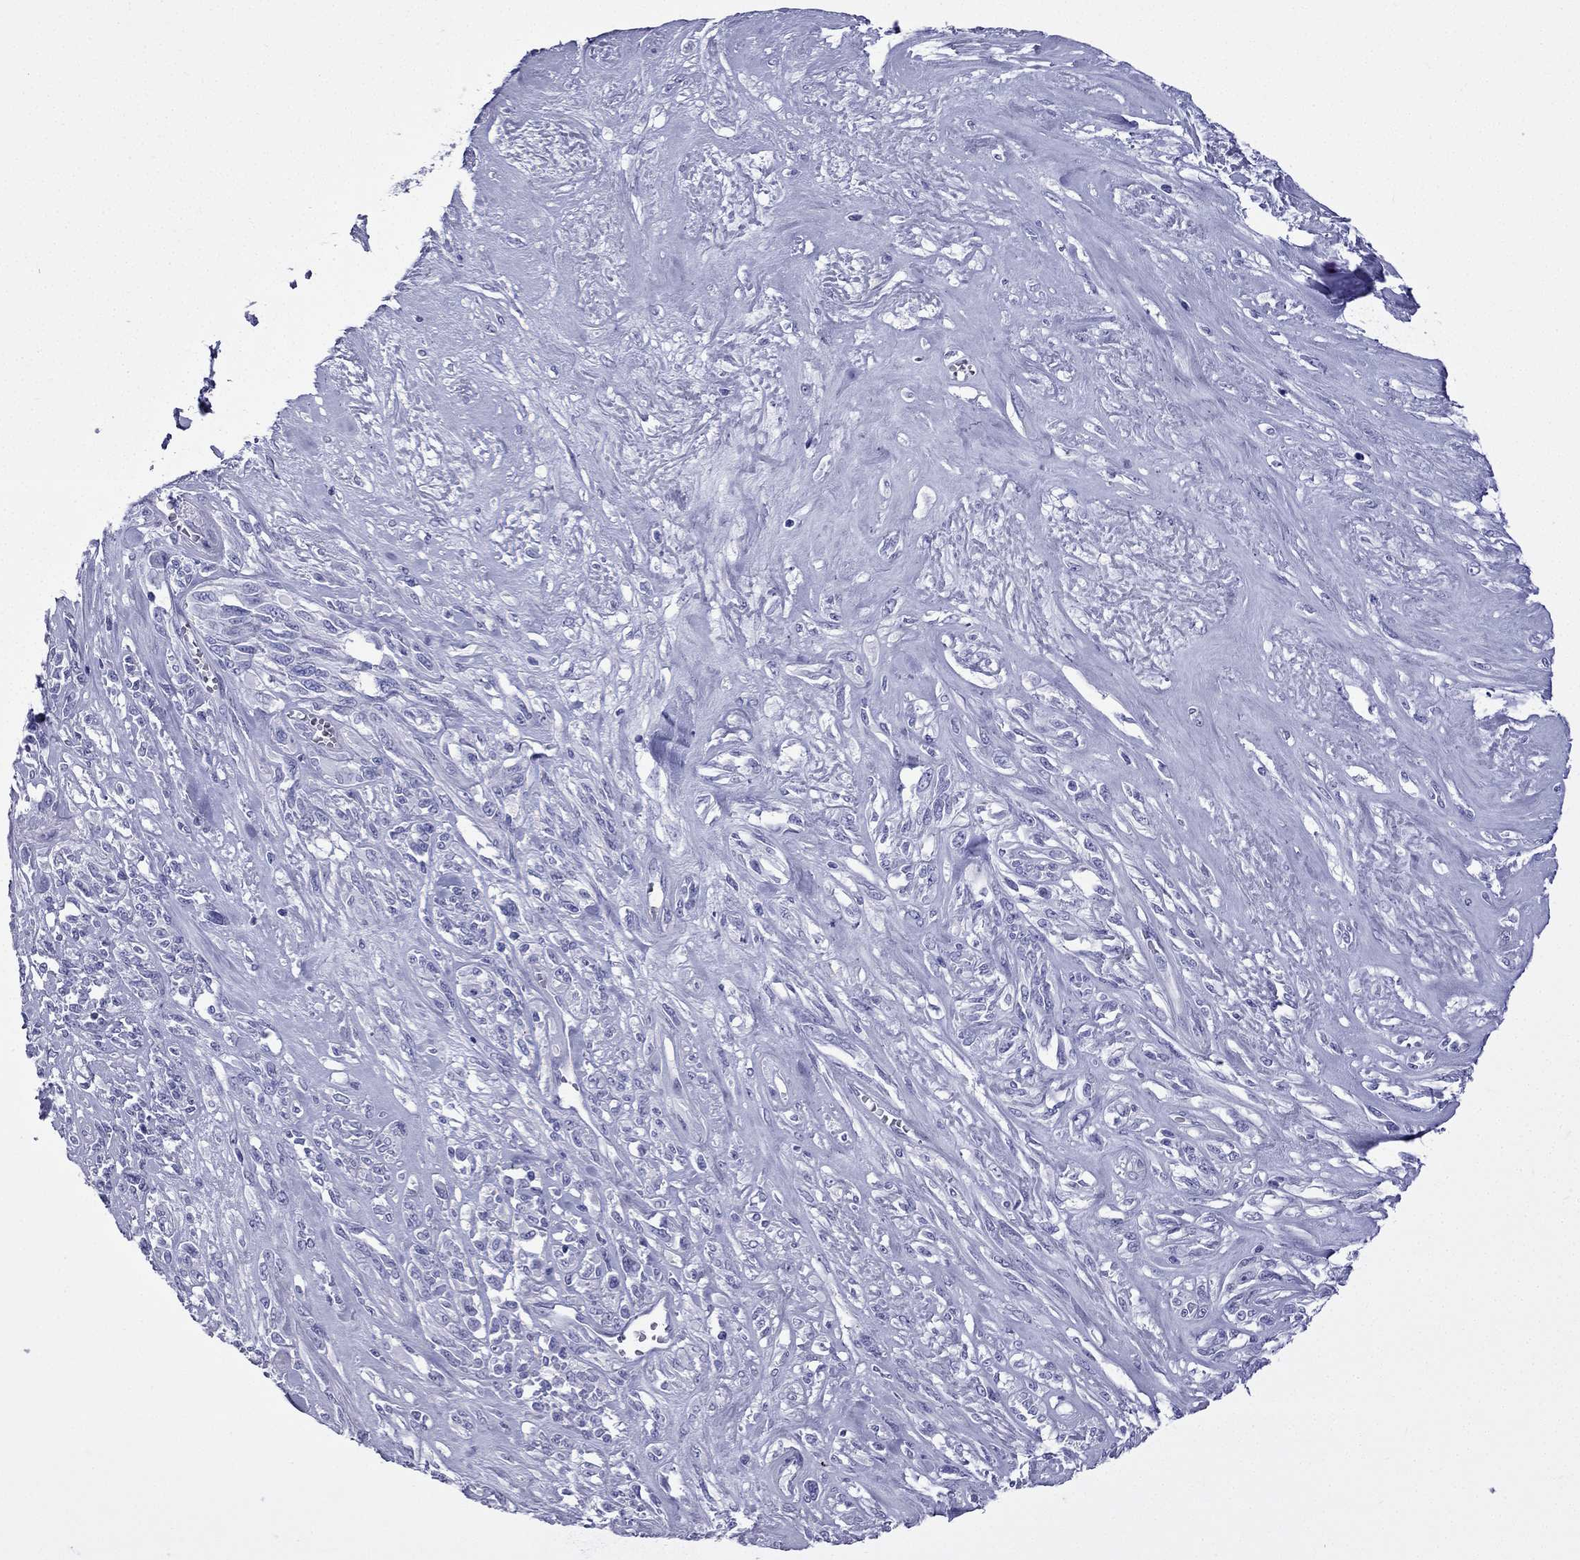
{"staining": {"intensity": "negative", "quantity": "none", "location": "none"}, "tissue": "melanoma", "cell_type": "Tumor cells", "image_type": "cancer", "snomed": [{"axis": "morphology", "description": "Malignant melanoma, NOS"}, {"axis": "topography", "description": "Skin"}], "caption": "The photomicrograph displays no significant expression in tumor cells of melanoma.", "gene": "GJA8", "patient": {"sex": "female", "age": 91}}